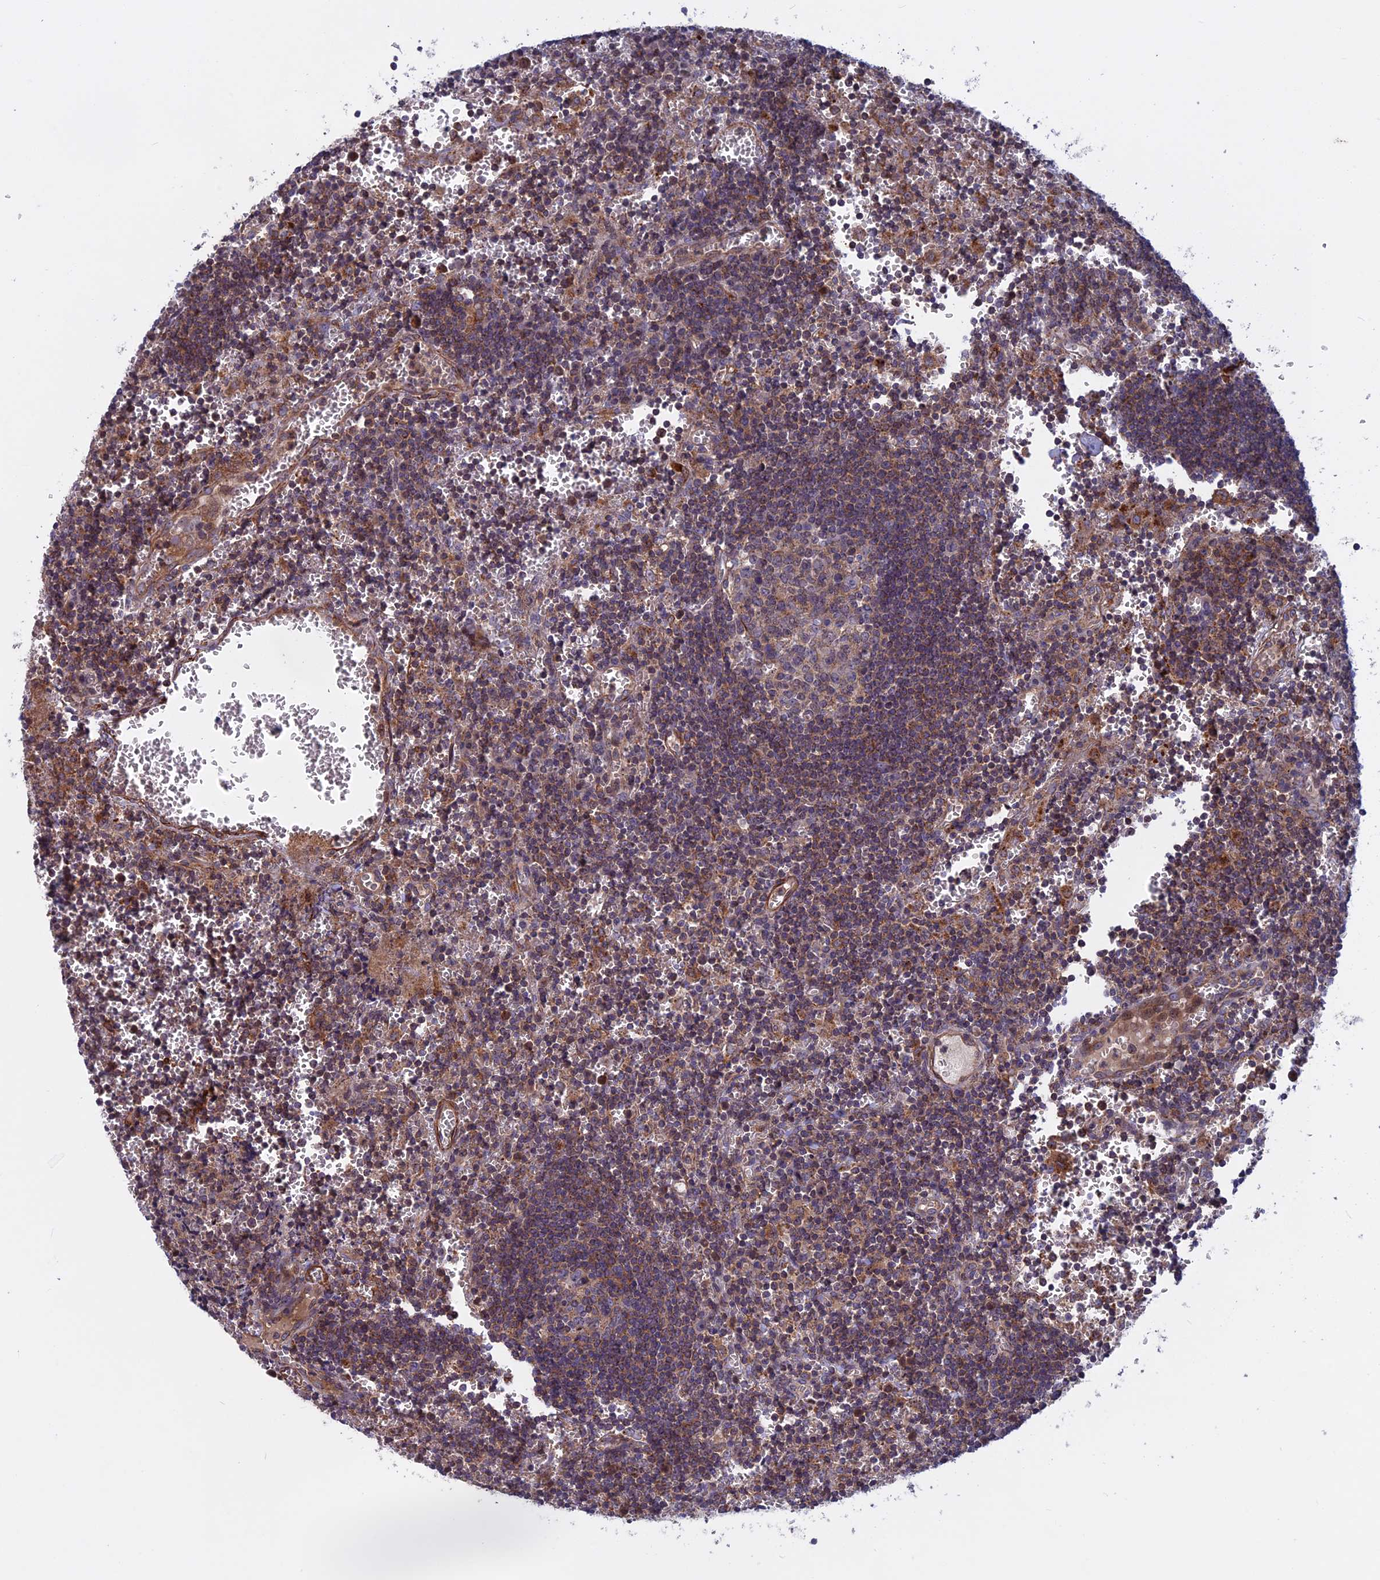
{"staining": {"intensity": "negative", "quantity": "none", "location": "none"}, "tissue": "lymph node", "cell_type": "Germinal center cells", "image_type": "normal", "snomed": [{"axis": "morphology", "description": "Normal tissue, NOS"}, {"axis": "topography", "description": "Lymph node"}], "caption": "High magnification brightfield microscopy of unremarkable lymph node stained with DAB (brown) and counterstained with hematoxylin (blue): germinal center cells show no significant positivity.", "gene": "LYPD5", "patient": {"sex": "female", "age": 73}}